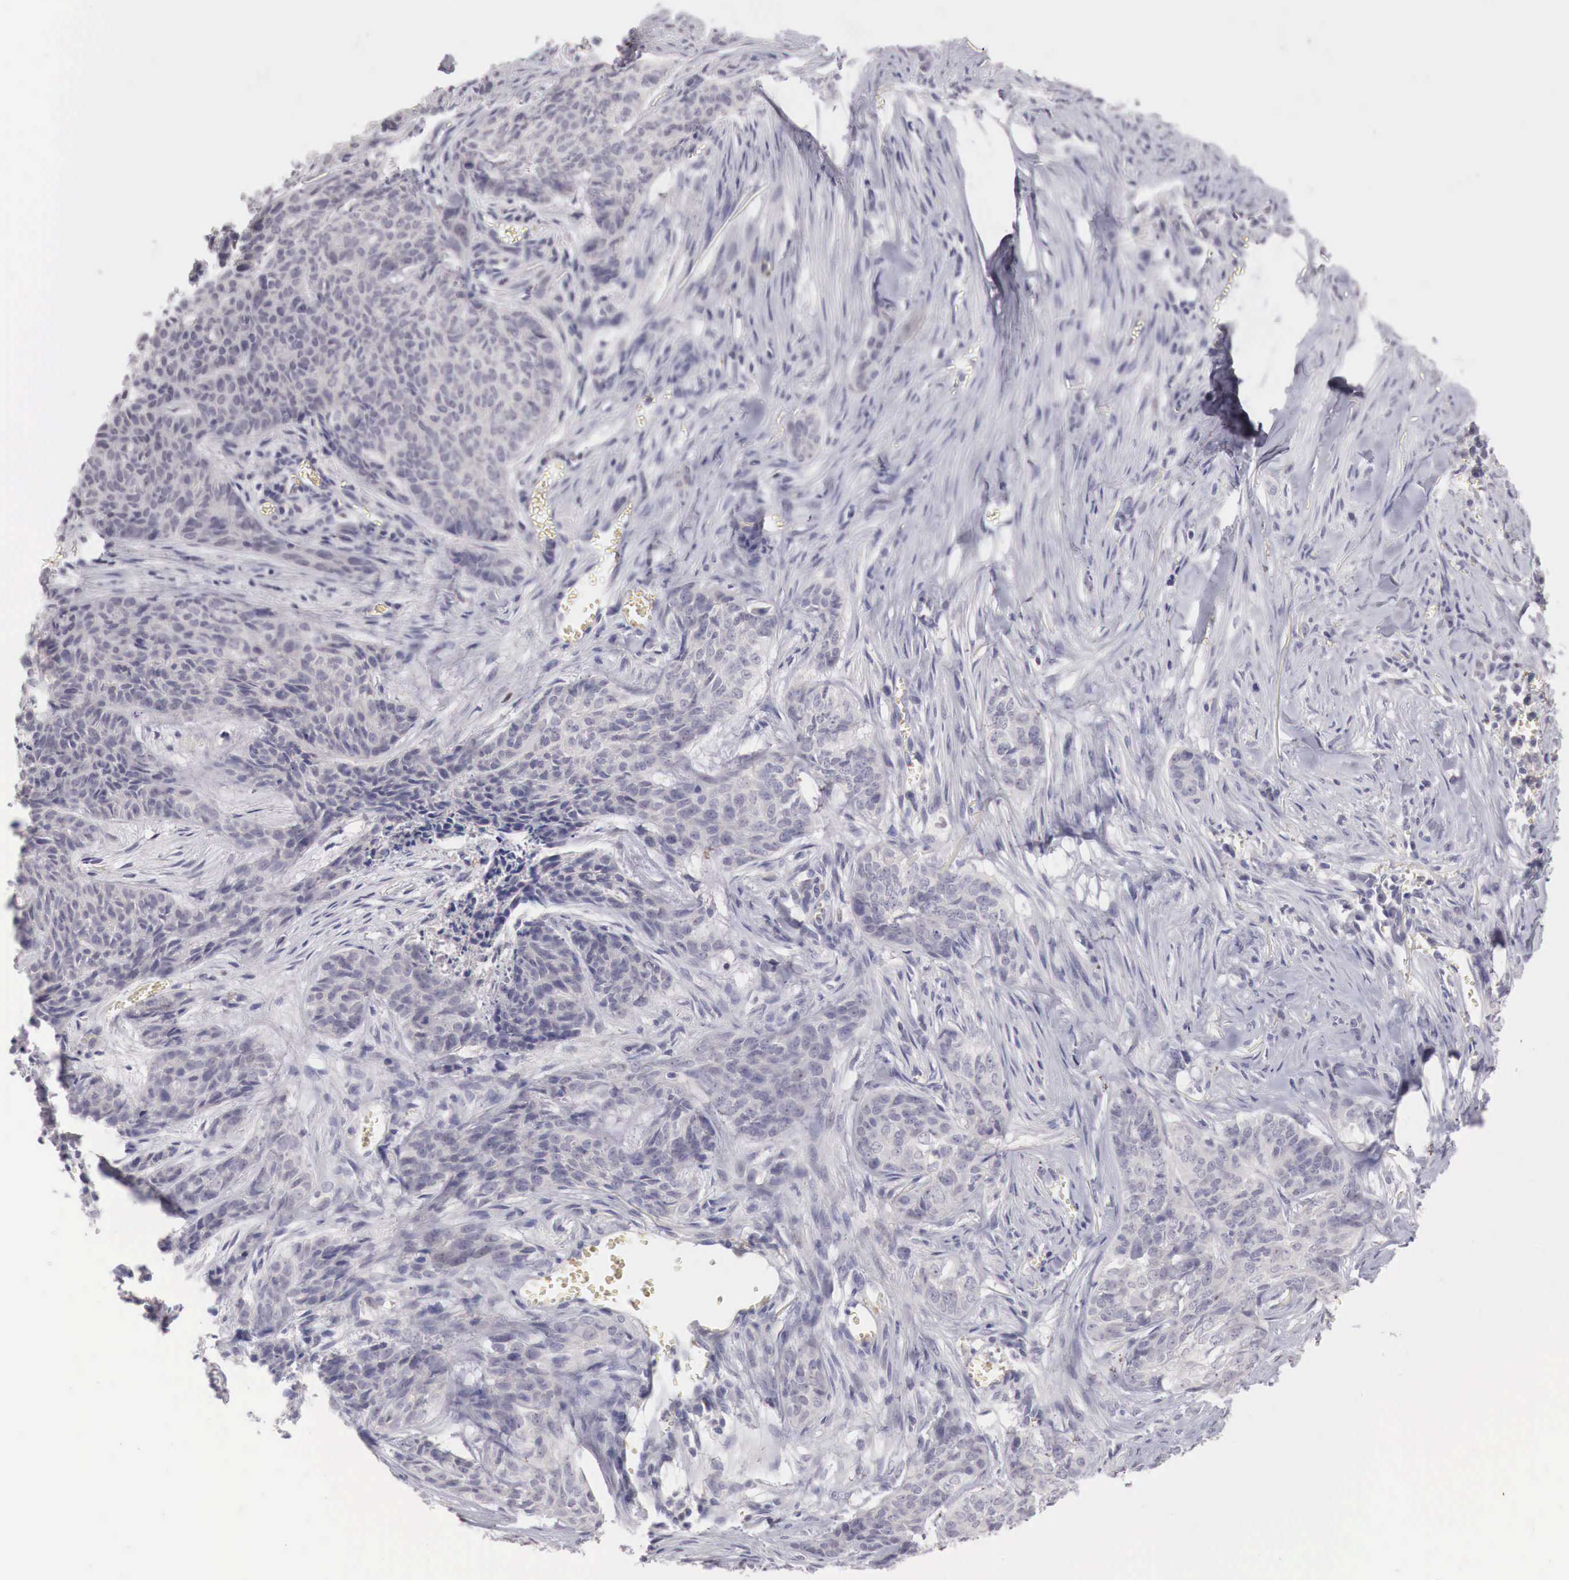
{"staining": {"intensity": "negative", "quantity": "none", "location": "none"}, "tissue": "skin cancer", "cell_type": "Tumor cells", "image_type": "cancer", "snomed": [{"axis": "morphology", "description": "Normal tissue, NOS"}, {"axis": "morphology", "description": "Basal cell carcinoma"}, {"axis": "topography", "description": "Skin"}], "caption": "Skin cancer was stained to show a protein in brown. There is no significant expression in tumor cells. (Stains: DAB (3,3'-diaminobenzidine) immunohistochemistry (IHC) with hematoxylin counter stain, Microscopy: brightfield microscopy at high magnification).", "gene": "GATA1", "patient": {"sex": "female", "age": 65}}